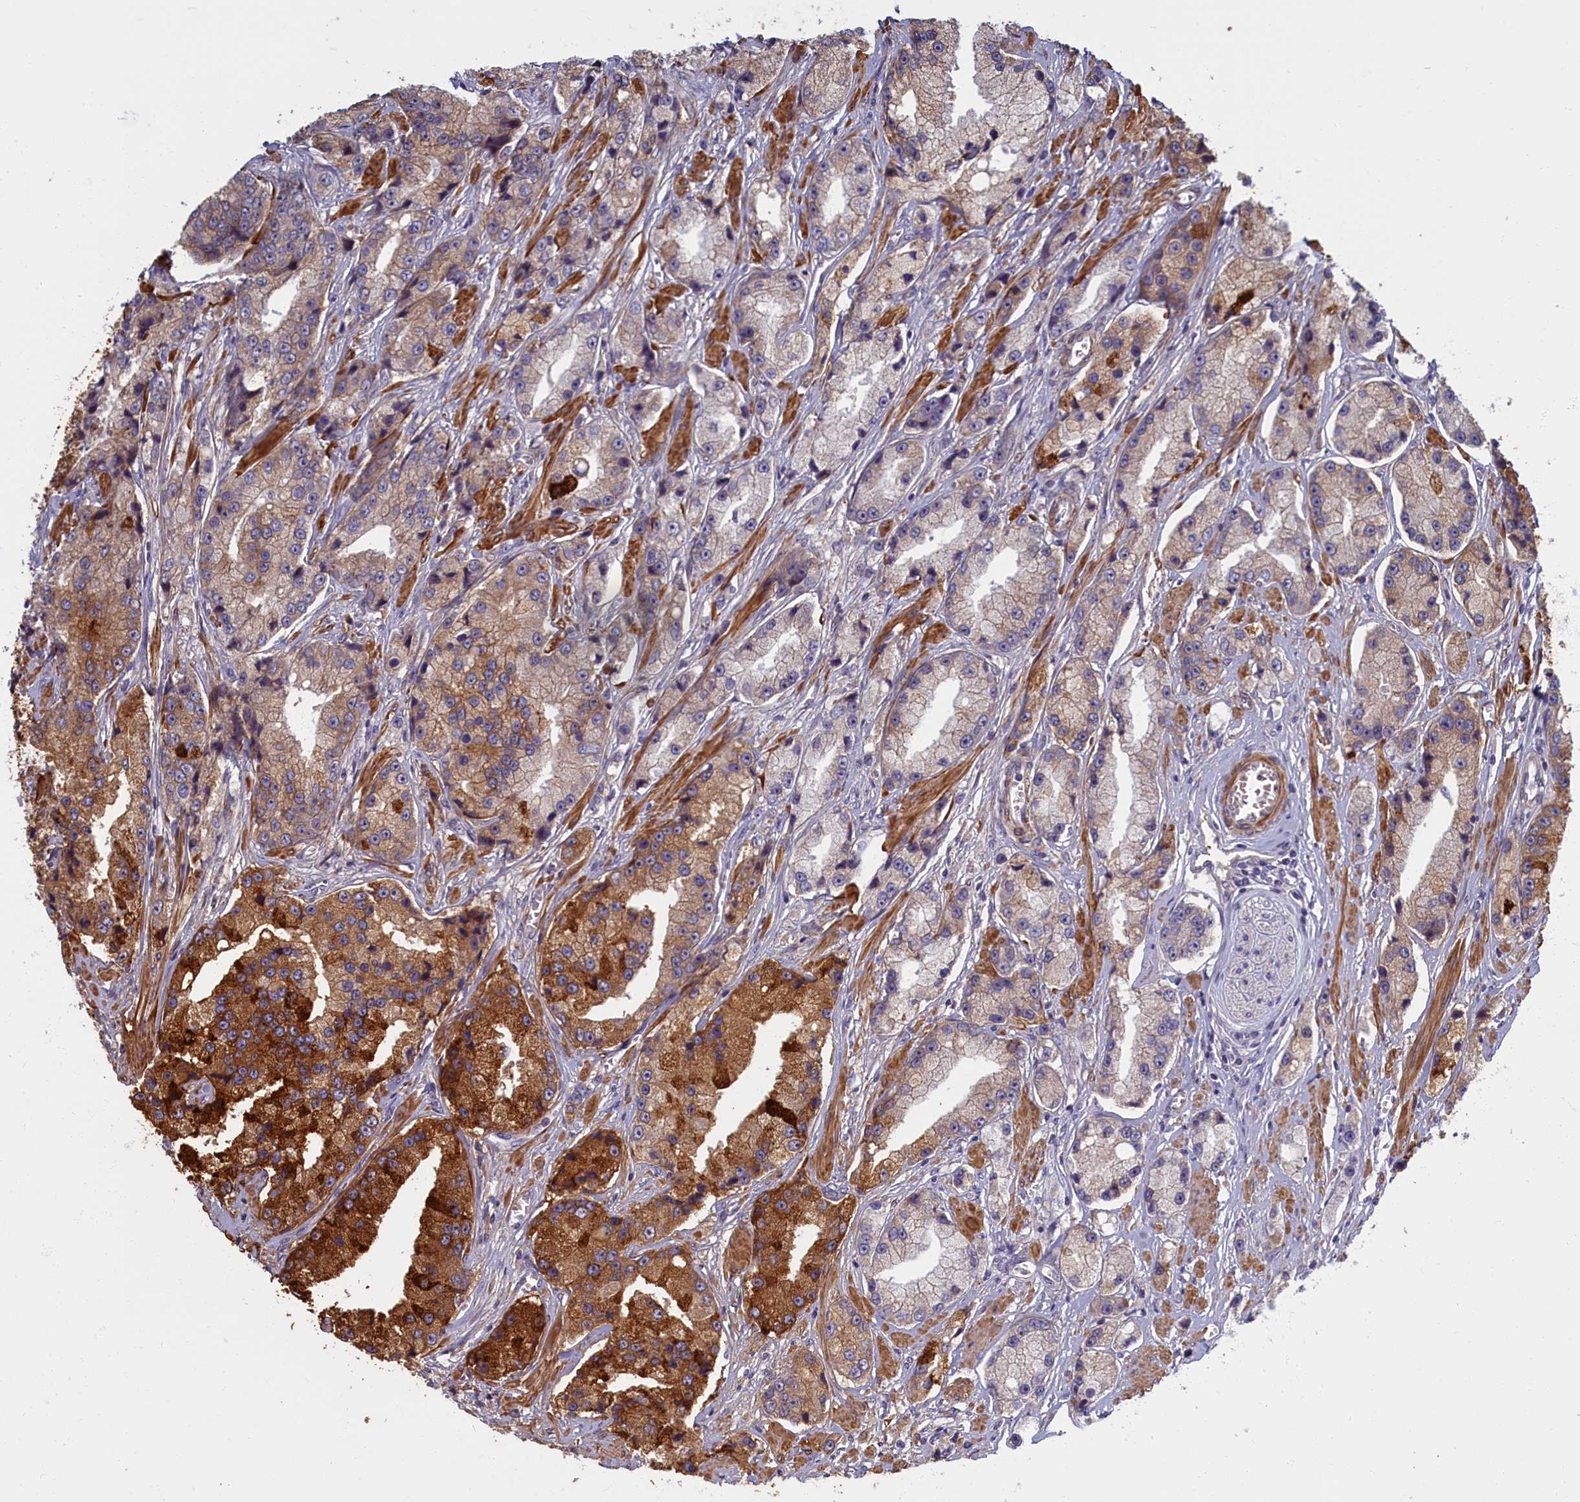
{"staining": {"intensity": "strong", "quantity": "<25%", "location": "cytoplasmic/membranous"}, "tissue": "prostate cancer", "cell_type": "Tumor cells", "image_type": "cancer", "snomed": [{"axis": "morphology", "description": "Adenocarcinoma, High grade"}, {"axis": "topography", "description": "Prostate"}], "caption": "This is an image of immunohistochemistry staining of prostate cancer, which shows strong expression in the cytoplasmic/membranous of tumor cells.", "gene": "TRPM4", "patient": {"sex": "male", "age": 74}}